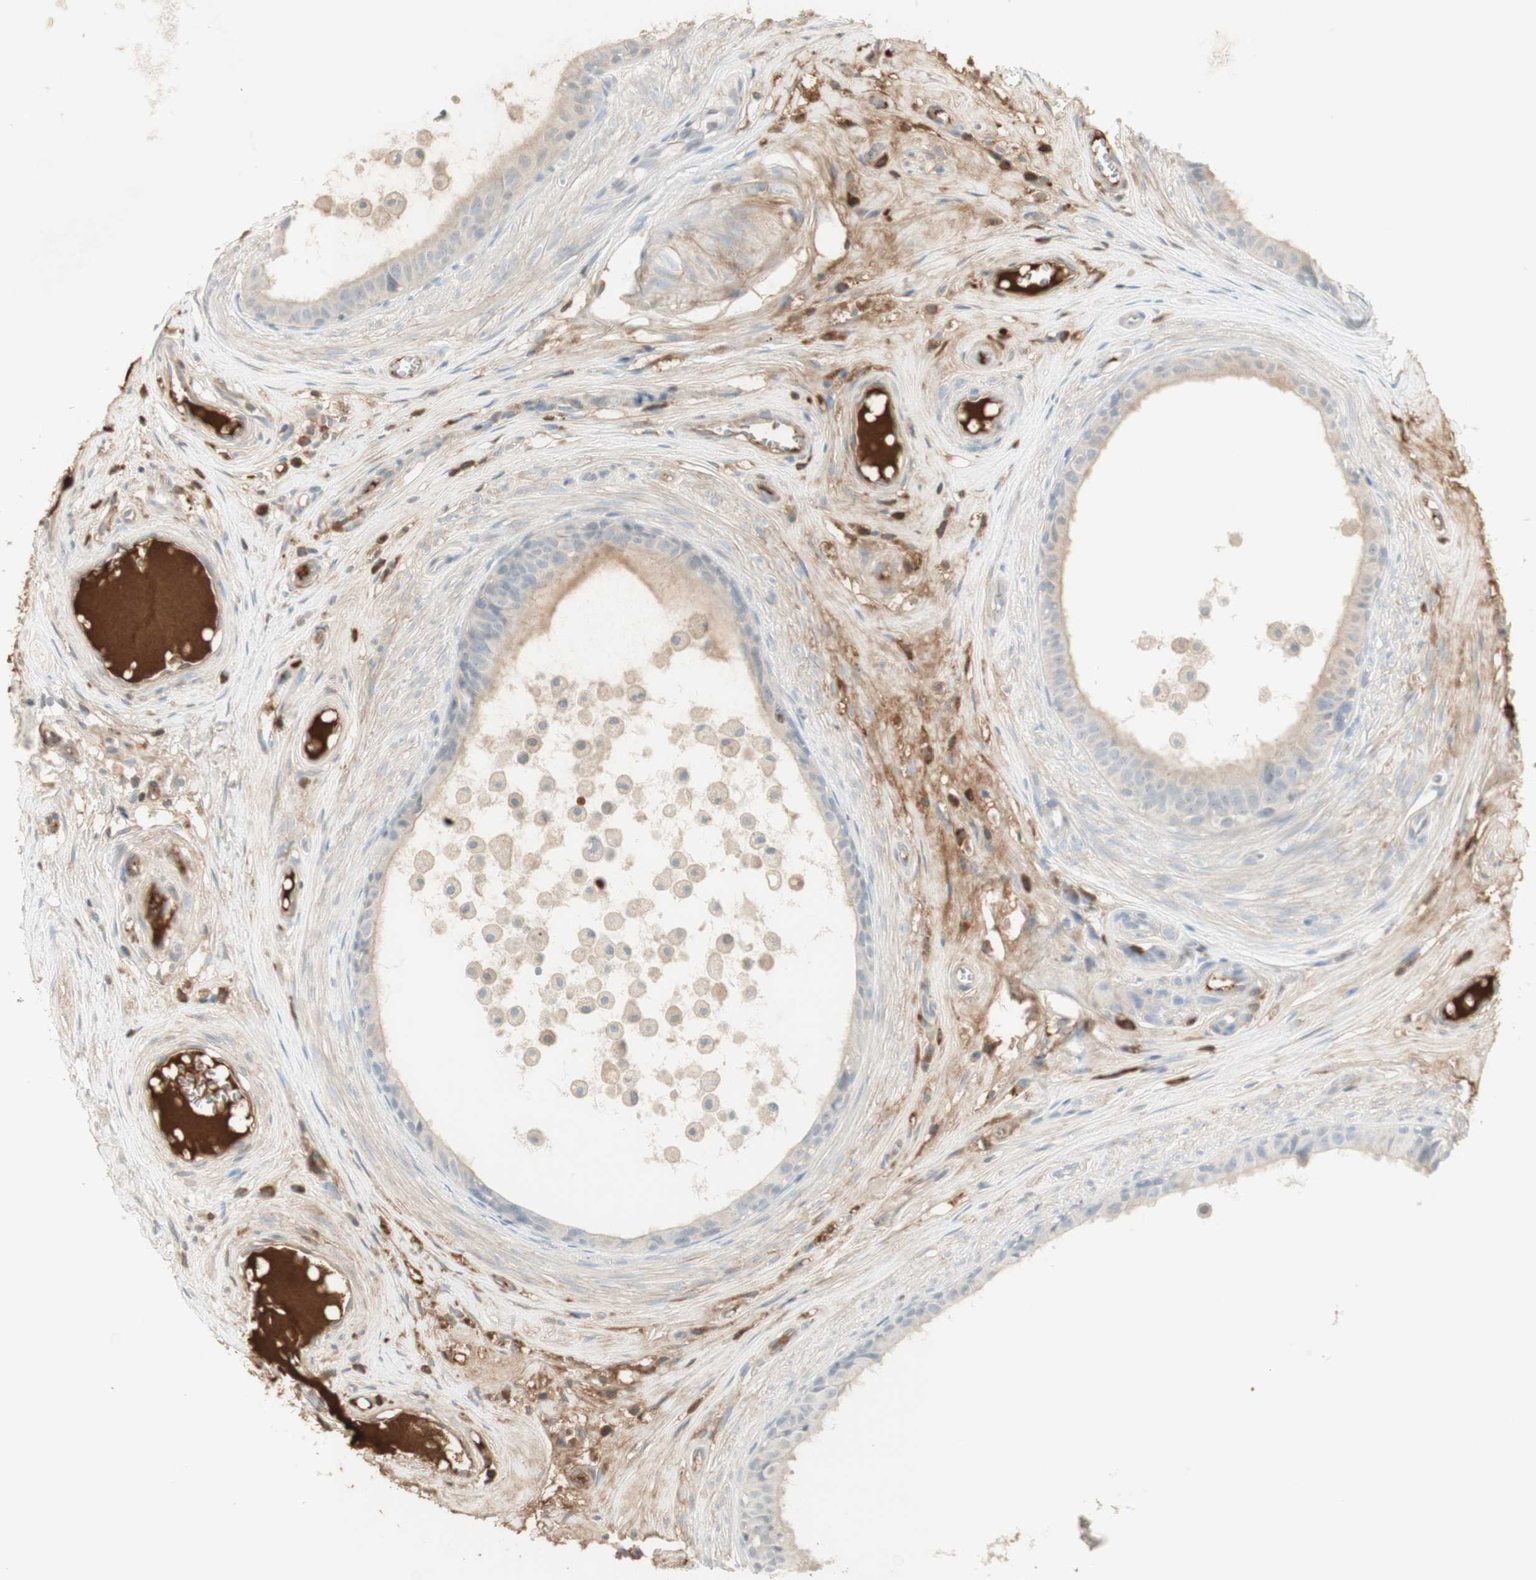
{"staining": {"intensity": "weak", "quantity": "25%-75%", "location": "cytoplasmic/membranous"}, "tissue": "epididymis", "cell_type": "Glandular cells", "image_type": "normal", "snomed": [{"axis": "morphology", "description": "Normal tissue, NOS"}, {"axis": "morphology", "description": "Inflammation, NOS"}, {"axis": "topography", "description": "Epididymis"}], "caption": "Weak cytoplasmic/membranous staining is seen in about 25%-75% of glandular cells in unremarkable epididymis. The protein is stained brown, and the nuclei are stained in blue (DAB (3,3'-diaminobenzidine) IHC with brightfield microscopy, high magnification).", "gene": "NID1", "patient": {"sex": "male", "age": 85}}